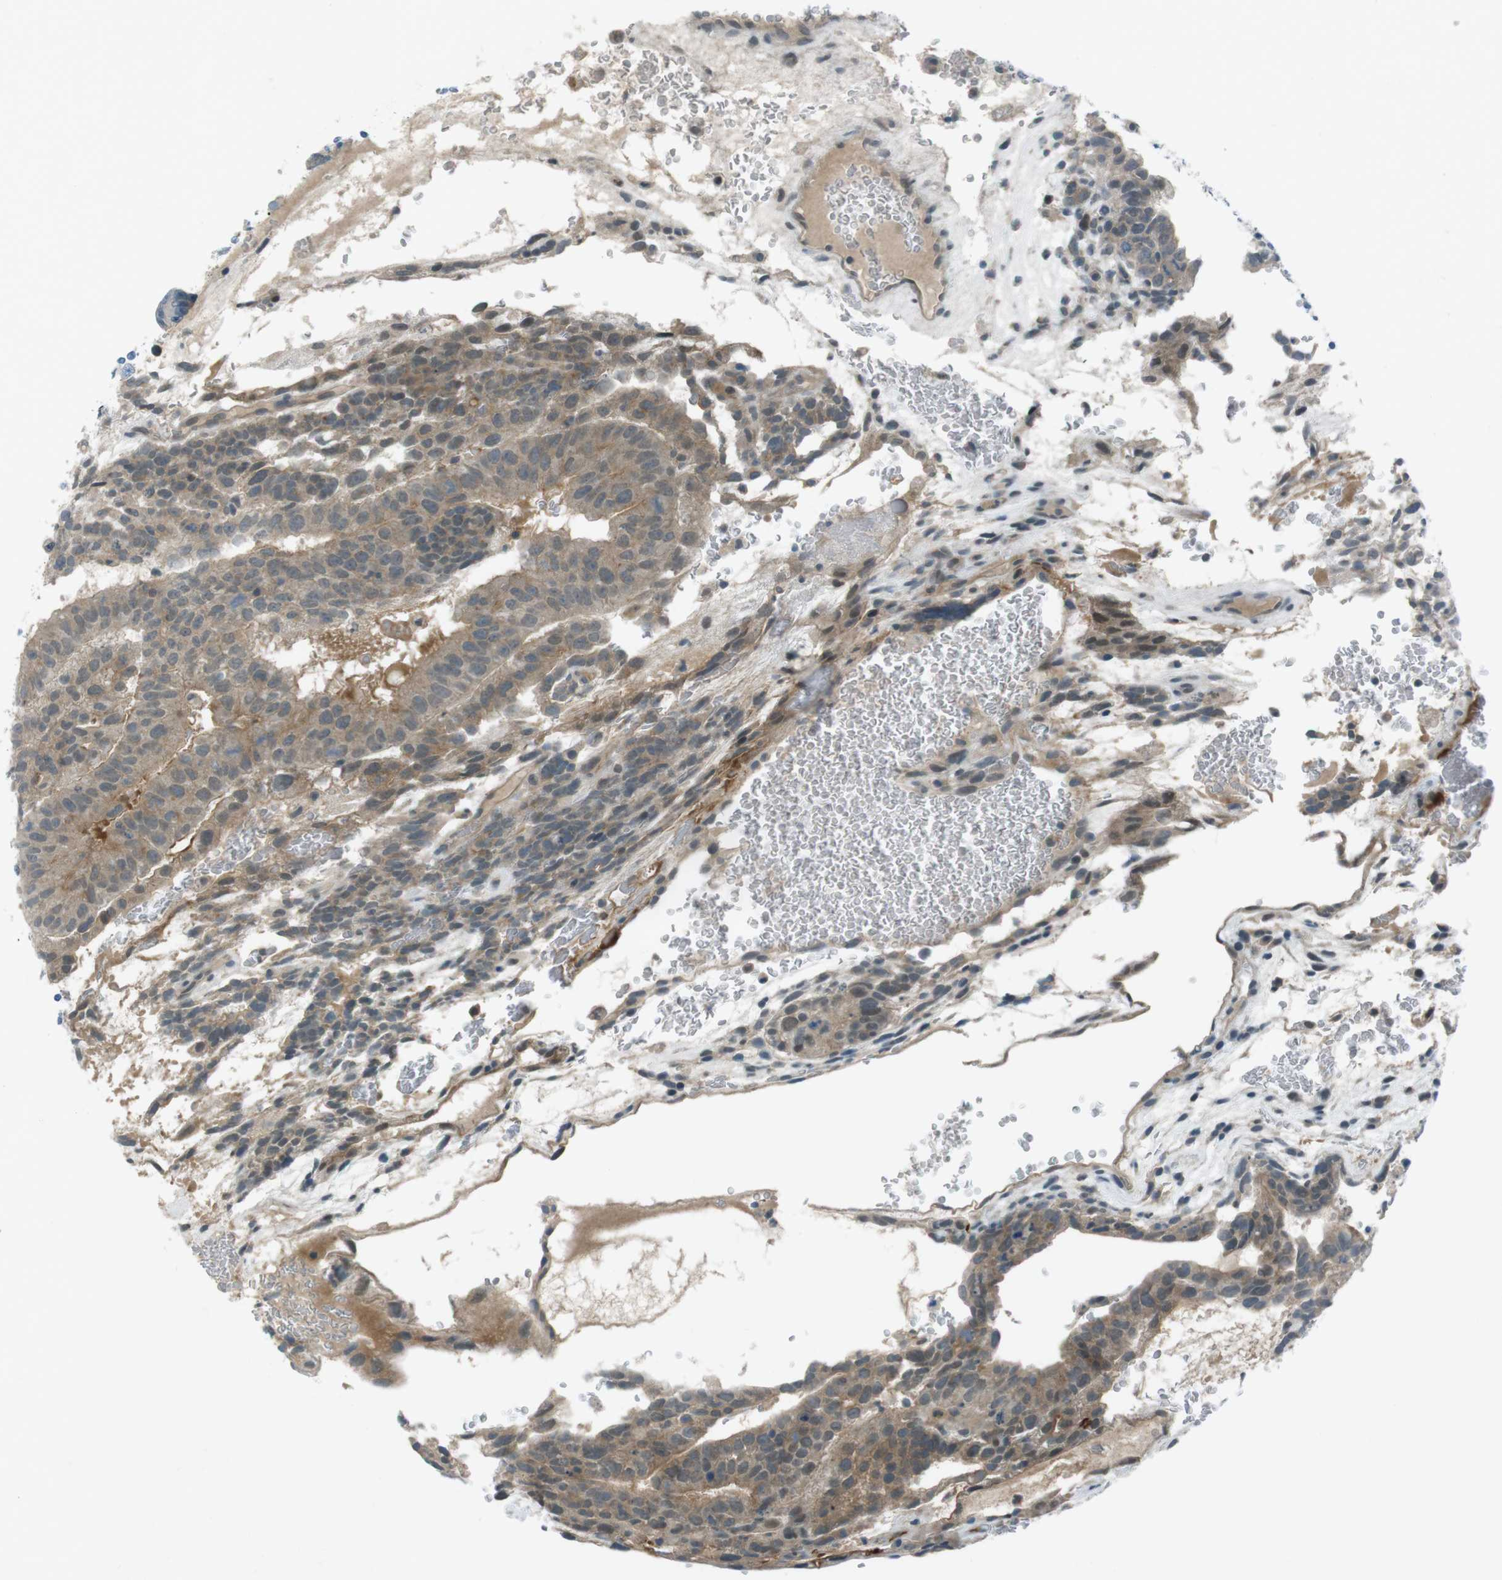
{"staining": {"intensity": "weak", "quantity": ">75%", "location": "cytoplasmic/membranous"}, "tissue": "testis cancer", "cell_type": "Tumor cells", "image_type": "cancer", "snomed": [{"axis": "morphology", "description": "Seminoma, NOS"}, {"axis": "morphology", "description": "Carcinoma, Embryonal, NOS"}, {"axis": "topography", "description": "Testis"}], "caption": "This is a photomicrograph of IHC staining of testis cancer, which shows weak positivity in the cytoplasmic/membranous of tumor cells.", "gene": "ZDHHC20", "patient": {"sex": "male", "age": 52}}